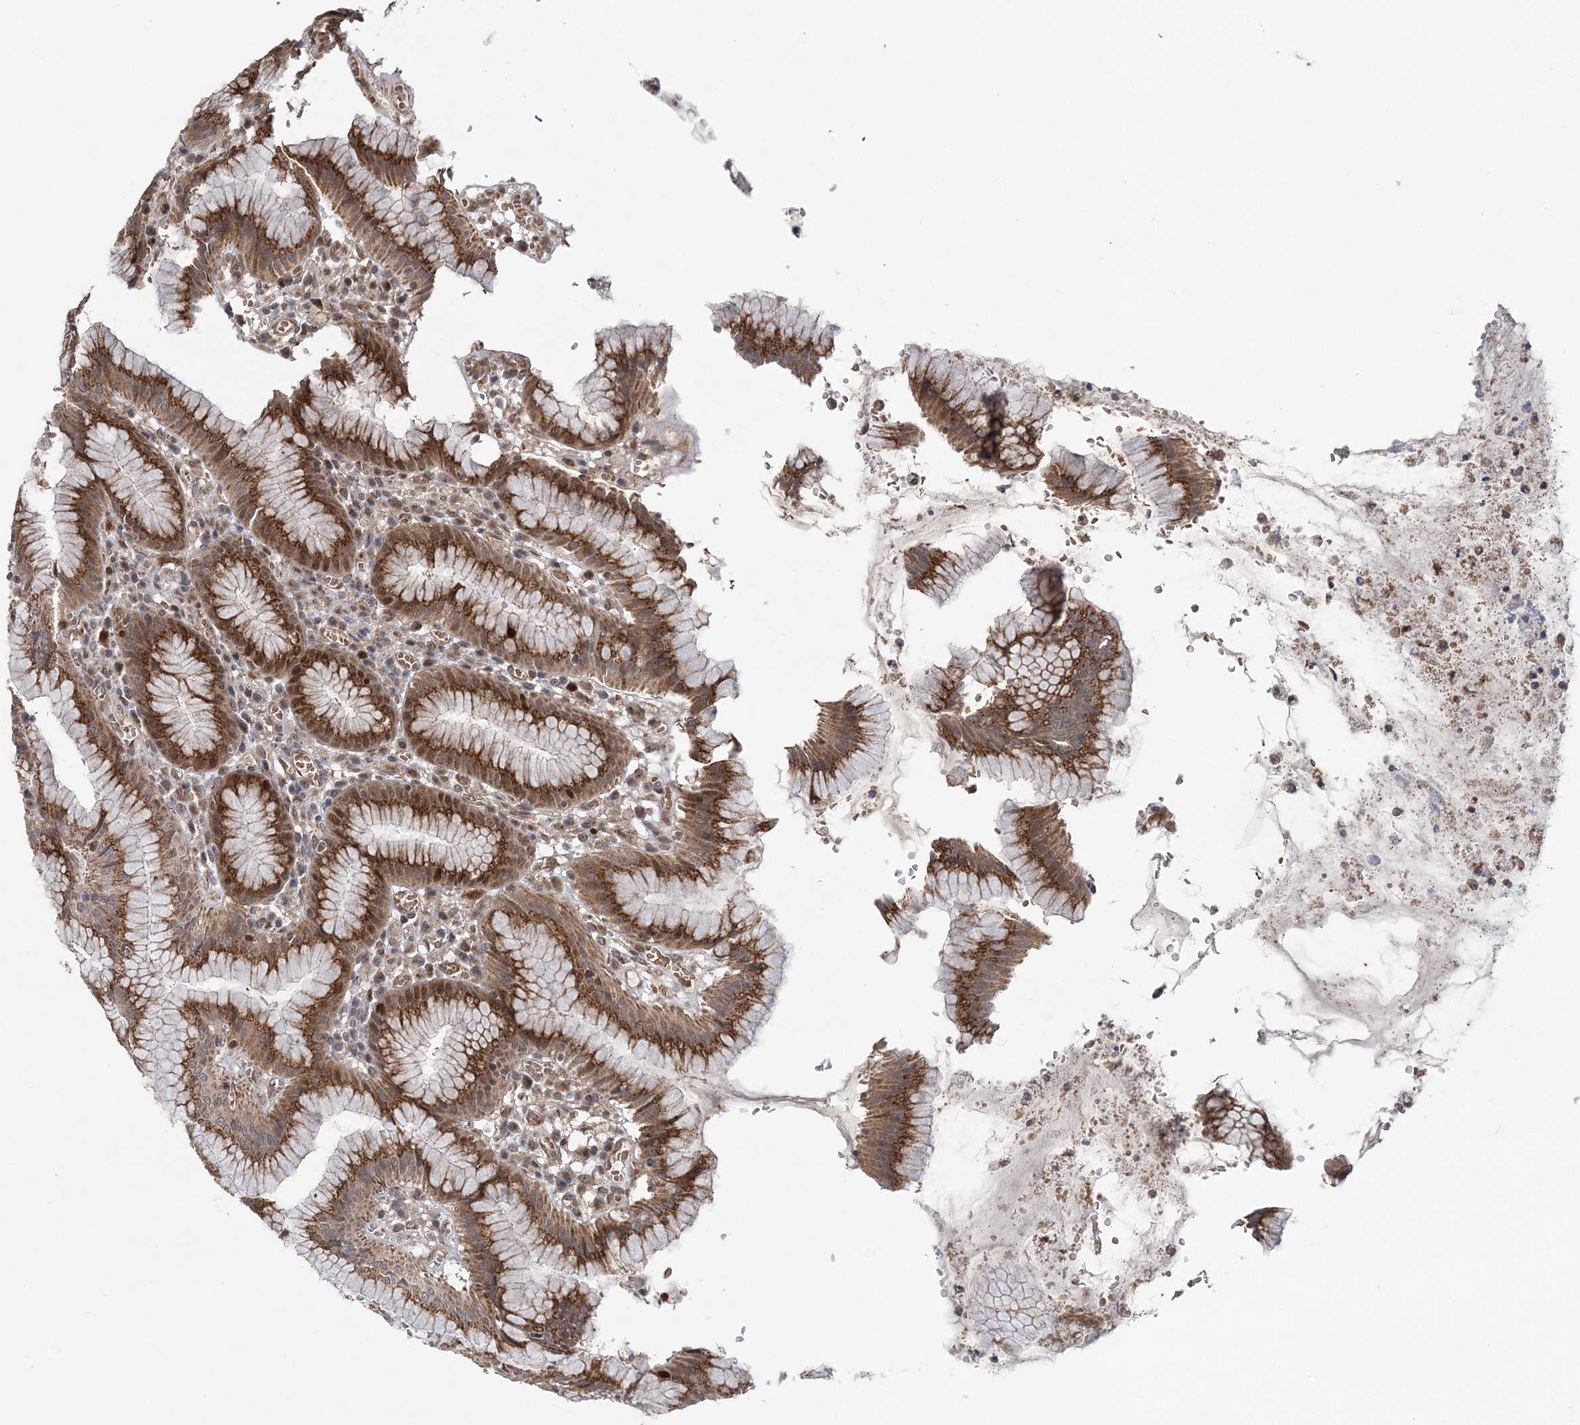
{"staining": {"intensity": "strong", "quantity": "25%-75%", "location": "cytoplasmic/membranous"}, "tissue": "stomach", "cell_type": "Glandular cells", "image_type": "normal", "snomed": [{"axis": "morphology", "description": "Normal tissue, NOS"}, {"axis": "topography", "description": "Stomach"}], "caption": "Immunohistochemistry (IHC) image of benign stomach: stomach stained using immunohistochemistry (IHC) displays high levels of strong protein expression localized specifically in the cytoplasmic/membranous of glandular cells, appearing as a cytoplasmic/membranous brown color.", "gene": "KIF4A", "patient": {"sex": "male", "age": 55}}